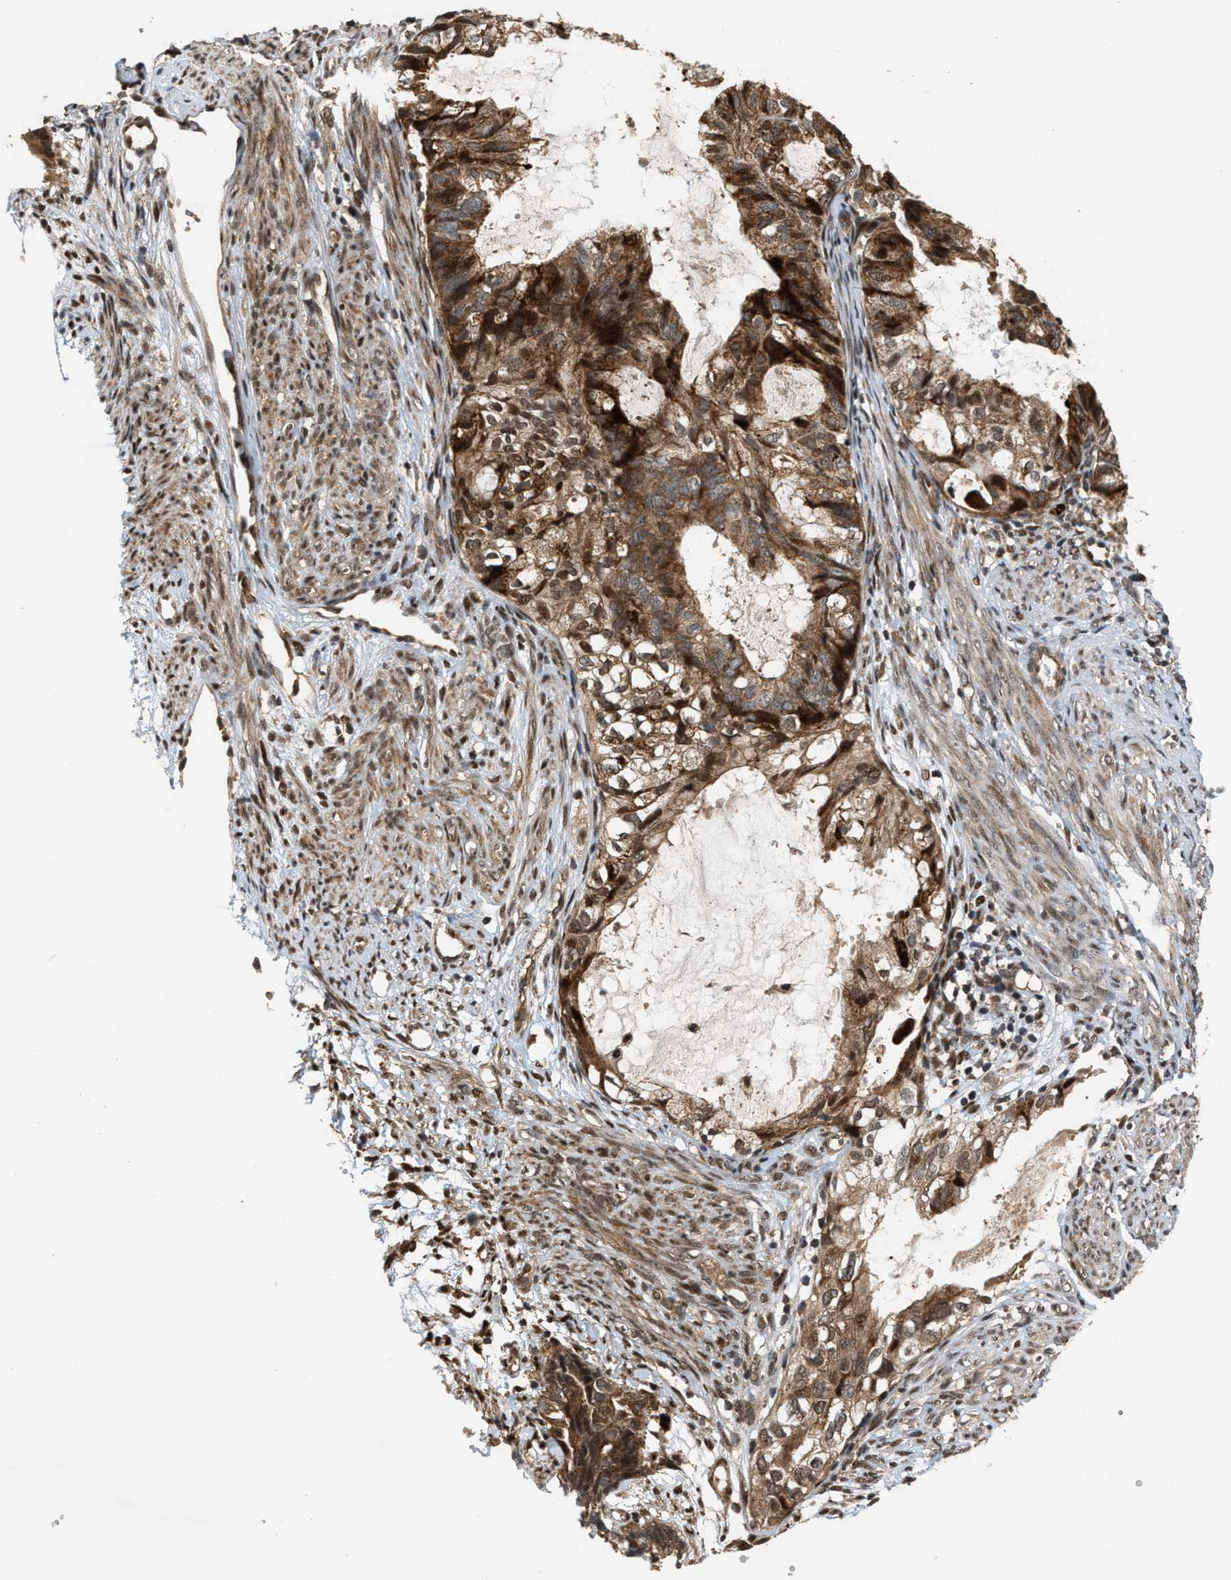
{"staining": {"intensity": "moderate", "quantity": ">75%", "location": "cytoplasmic/membranous,nuclear"}, "tissue": "cervical cancer", "cell_type": "Tumor cells", "image_type": "cancer", "snomed": [{"axis": "morphology", "description": "Normal tissue, NOS"}, {"axis": "morphology", "description": "Adenocarcinoma, NOS"}, {"axis": "topography", "description": "Cervix"}, {"axis": "topography", "description": "Endometrium"}], "caption": "Immunohistochemical staining of human adenocarcinoma (cervical) displays medium levels of moderate cytoplasmic/membranous and nuclear positivity in about >75% of tumor cells.", "gene": "ELP2", "patient": {"sex": "female", "age": 86}}